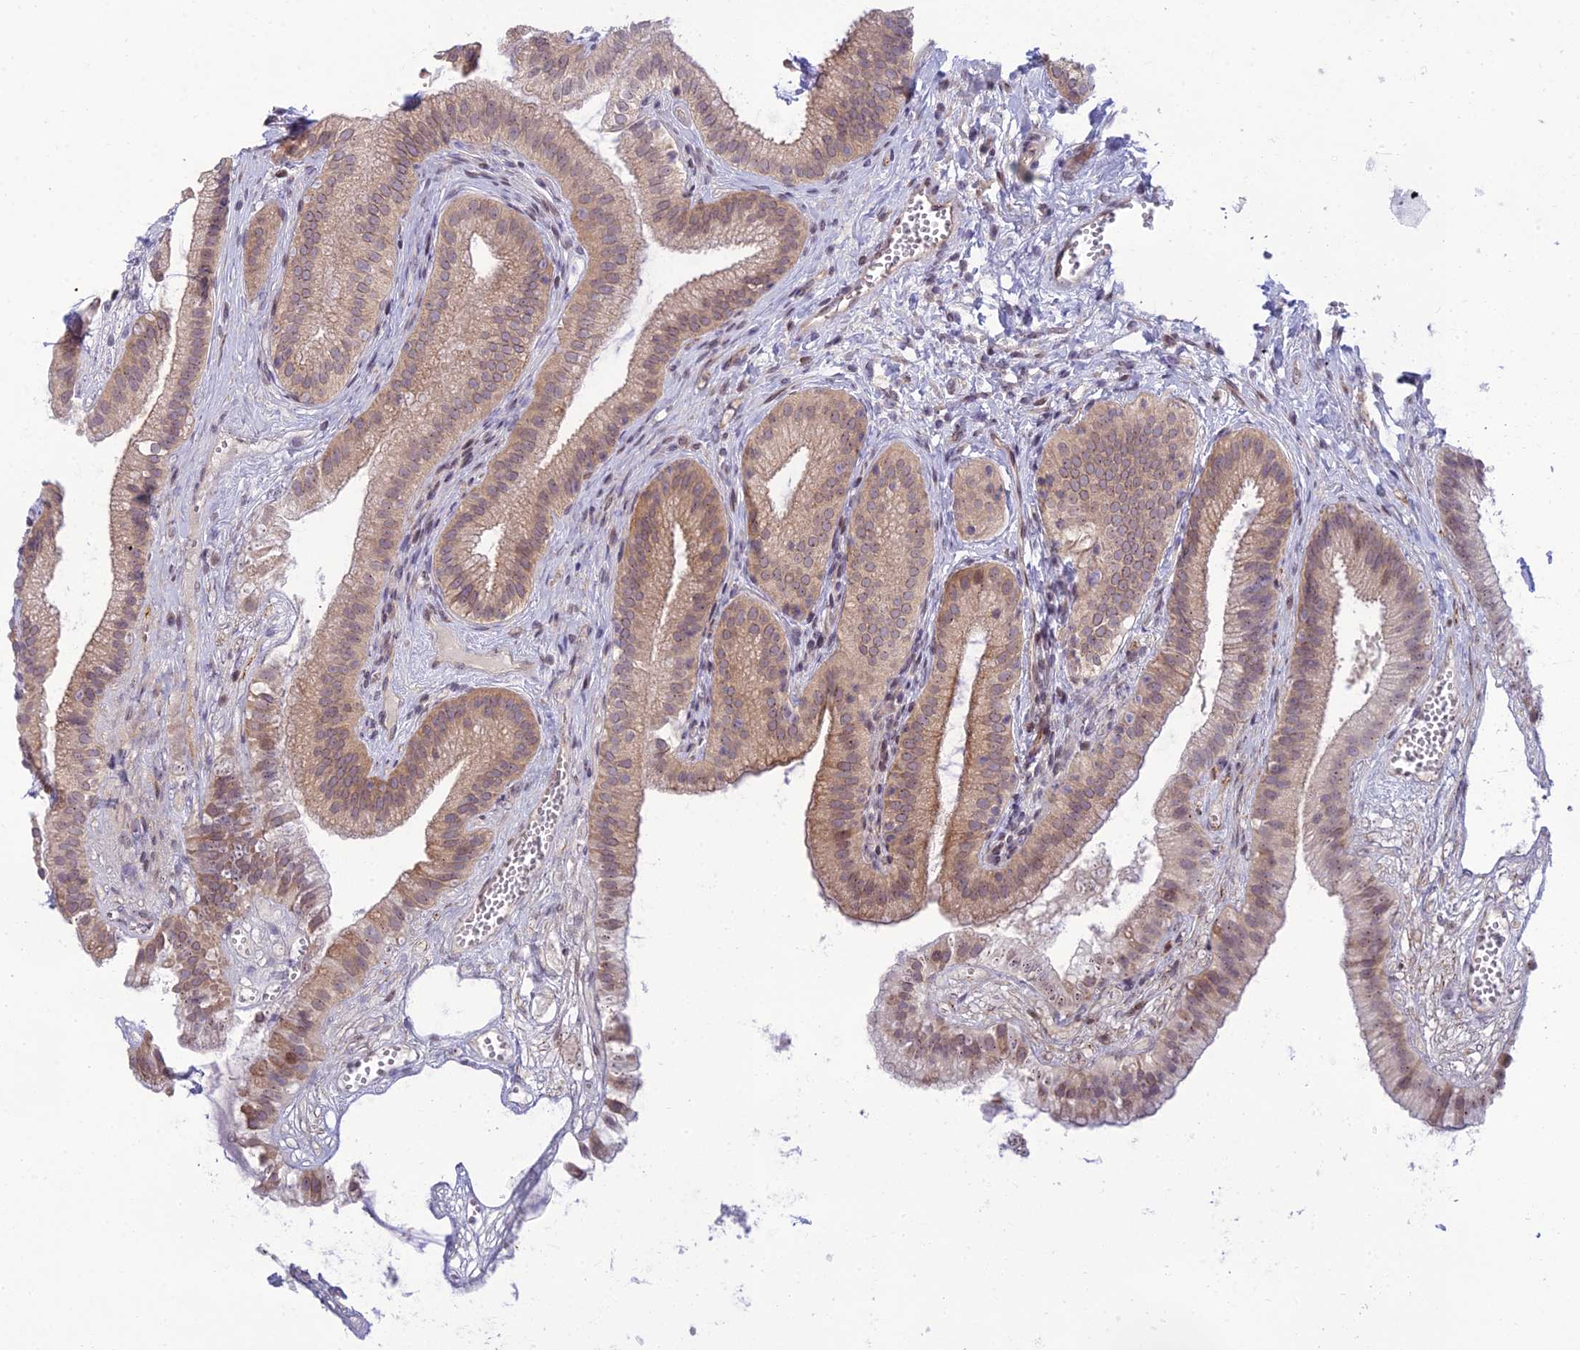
{"staining": {"intensity": "moderate", "quantity": ">75%", "location": "cytoplasmic/membranous"}, "tissue": "gallbladder", "cell_type": "Glandular cells", "image_type": "normal", "snomed": [{"axis": "morphology", "description": "Normal tissue, NOS"}, {"axis": "topography", "description": "Gallbladder"}], "caption": "High-magnification brightfield microscopy of benign gallbladder stained with DAB (3,3'-diaminobenzidine) (brown) and counterstained with hematoxylin (blue). glandular cells exhibit moderate cytoplasmic/membranous staining is appreciated in about>75% of cells. (Brightfield microscopy of DAB IHC at high magnification).", "gene": "DTX2", "patient": {"sex": "female", "age": 54}}